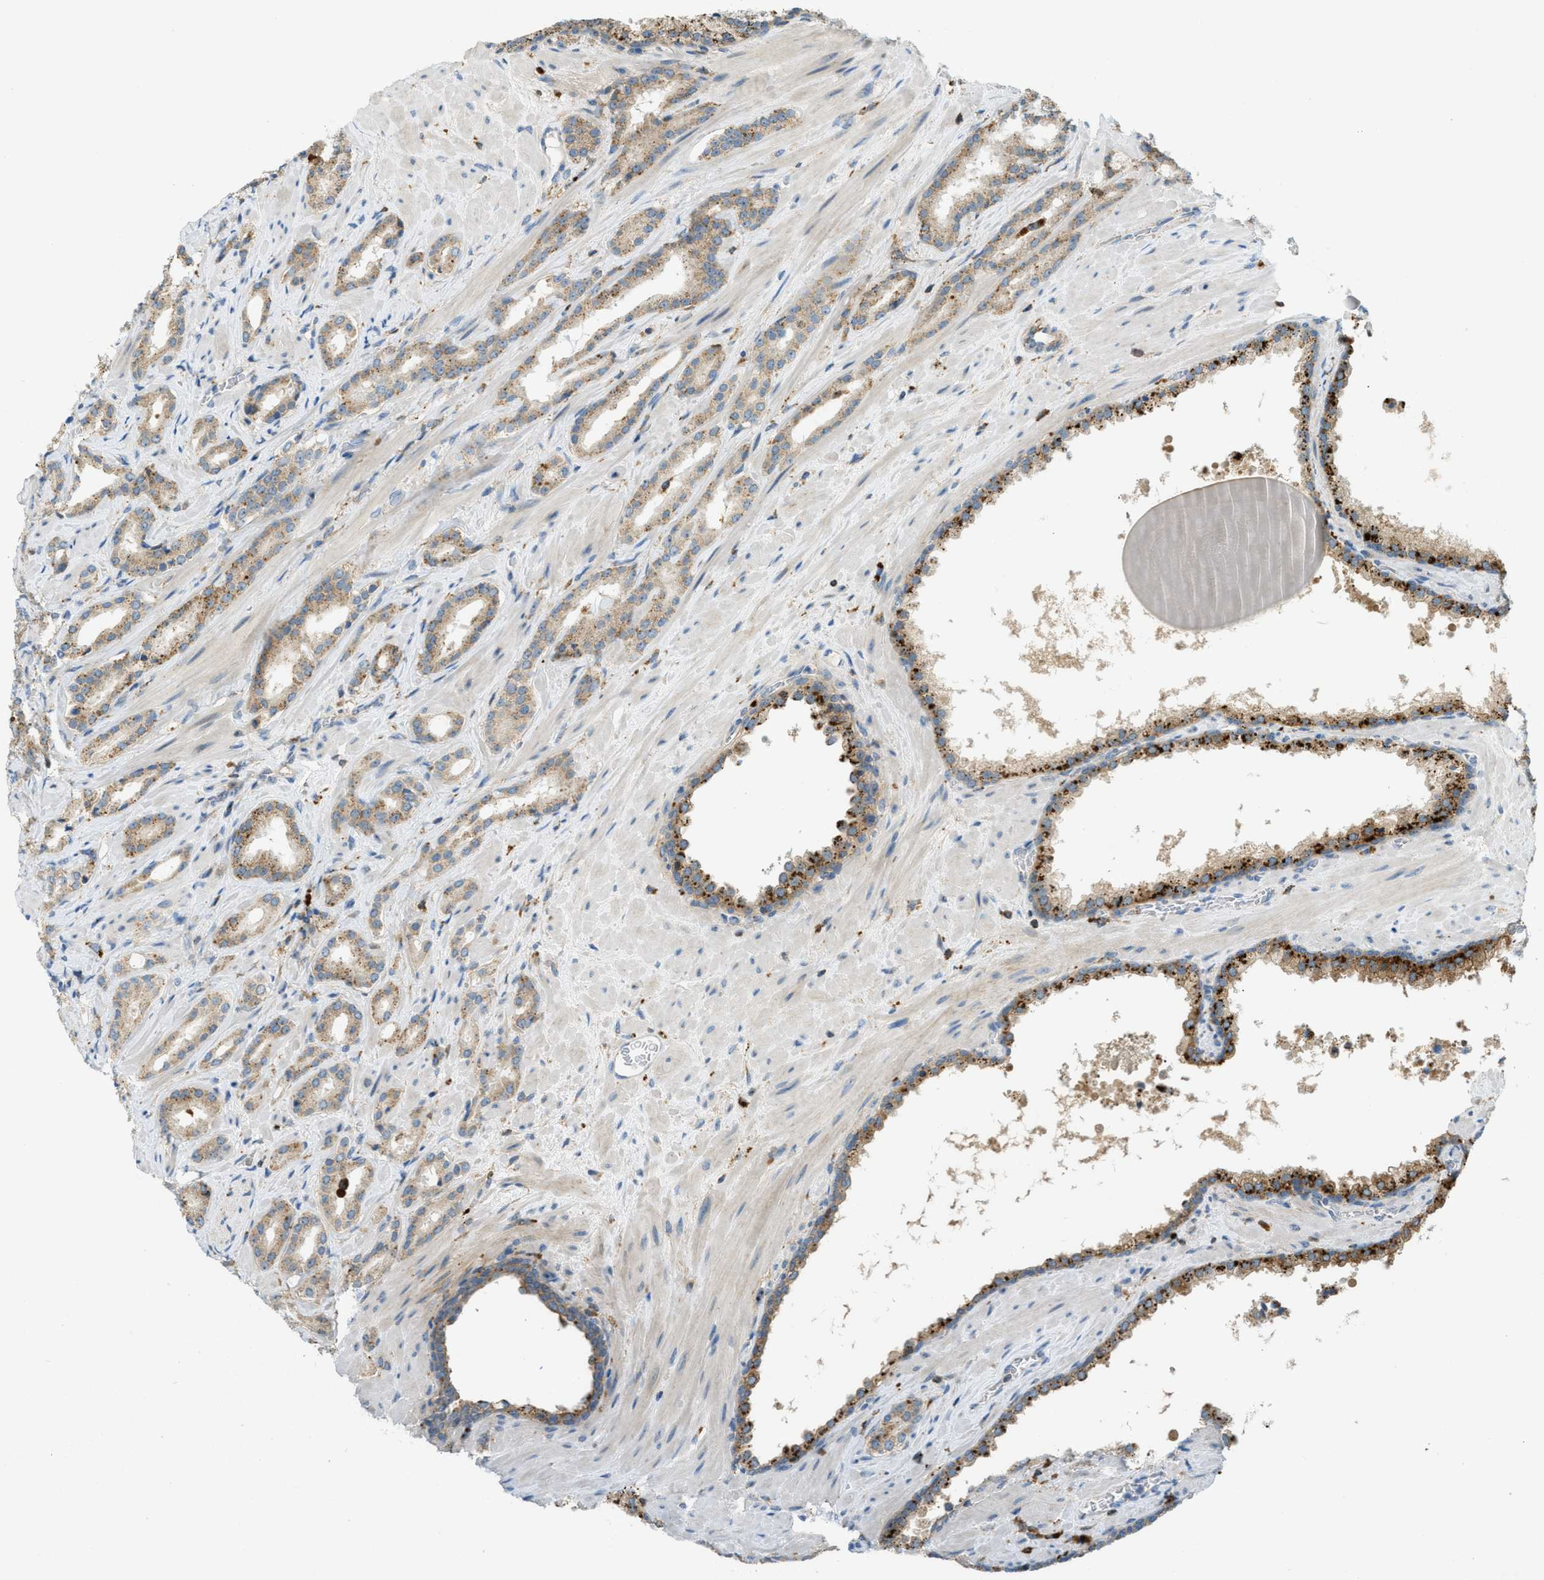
{"staining": {"intensity": "moderate", "quantity": ">75%", "location": "cytoplasmic/membranous"}, "tissue": "prostate cancer", "cell_type": "Tumor cells", "image_type": "cancer", "snomed": [{"axis": "morphology", "description": "Adenocarcinoma, High grade"}, {"axis": "topography", "description": "Prostate"}], "caption": "The photomicrograph exhibits a brown stain indicating the presence of a protein in the cytoplasmic/membranous of tumor cells in adenocarcinoma (high-grade) (prostate).", "gene": "PLBD2", "patient": {"sex": "male", "age": 64}}